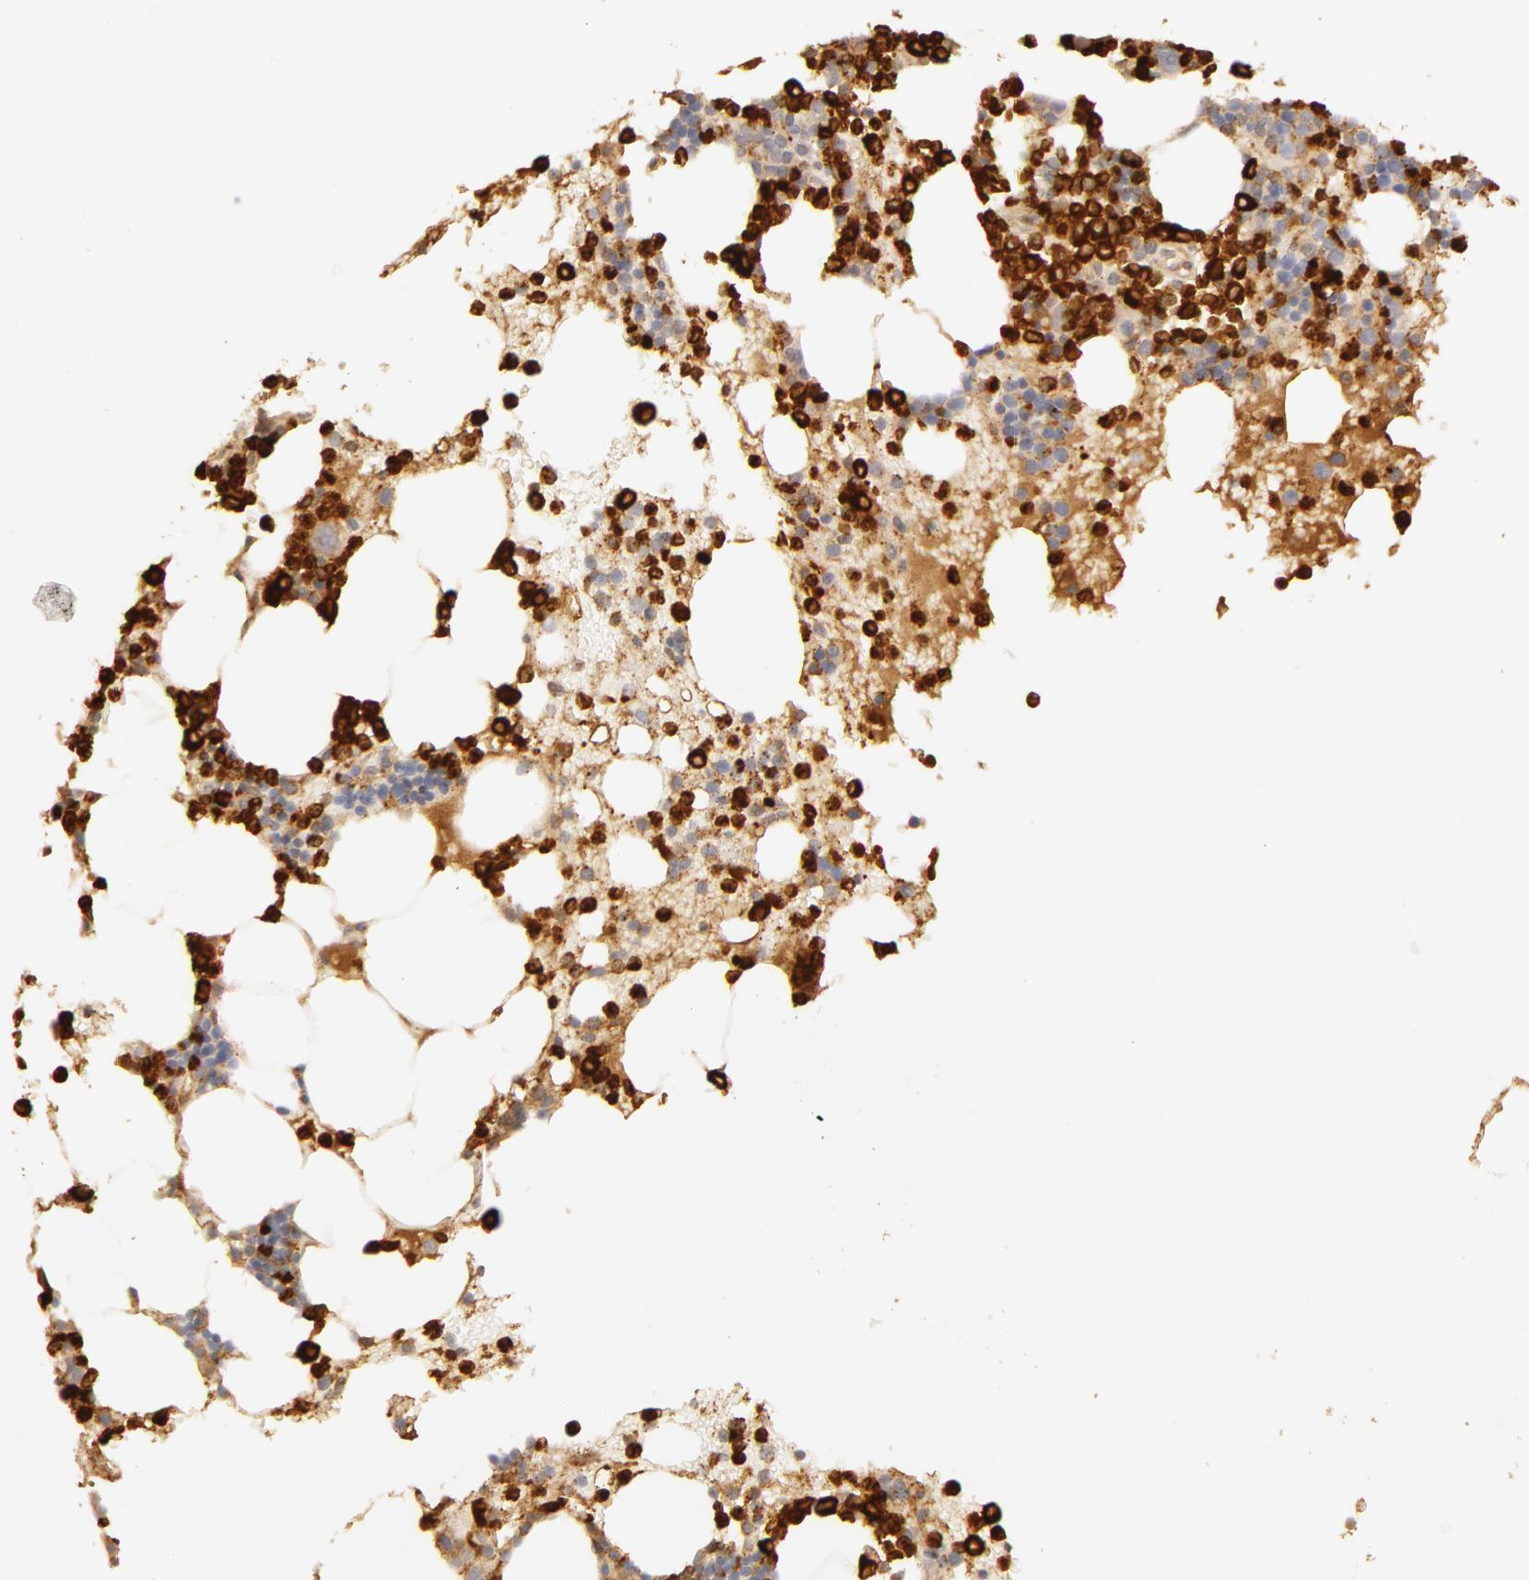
{"staining": {"intensity": "strong", "quantity": "25%-75%", "location": "cytoplasmic/membranous"}, "tissue": "bone marrow", "cell_type": "Hematopoietic cells", "image_type": "normal", "snomed": [{"axis": "morphology", "description": "Normal tissue, NOS"}, {"axis": "topography", "description": "Bone marrow"}], "caption": "The immunohistochemical stain highlights strong cytoplasmic/membranous expression in hematopoietic cells of normal bone marrow. The protein of interest is shown in brown color, while the nuclei are stained blue.", "gene": "C1R", "patient": {"sex": "female", "age": 88}}